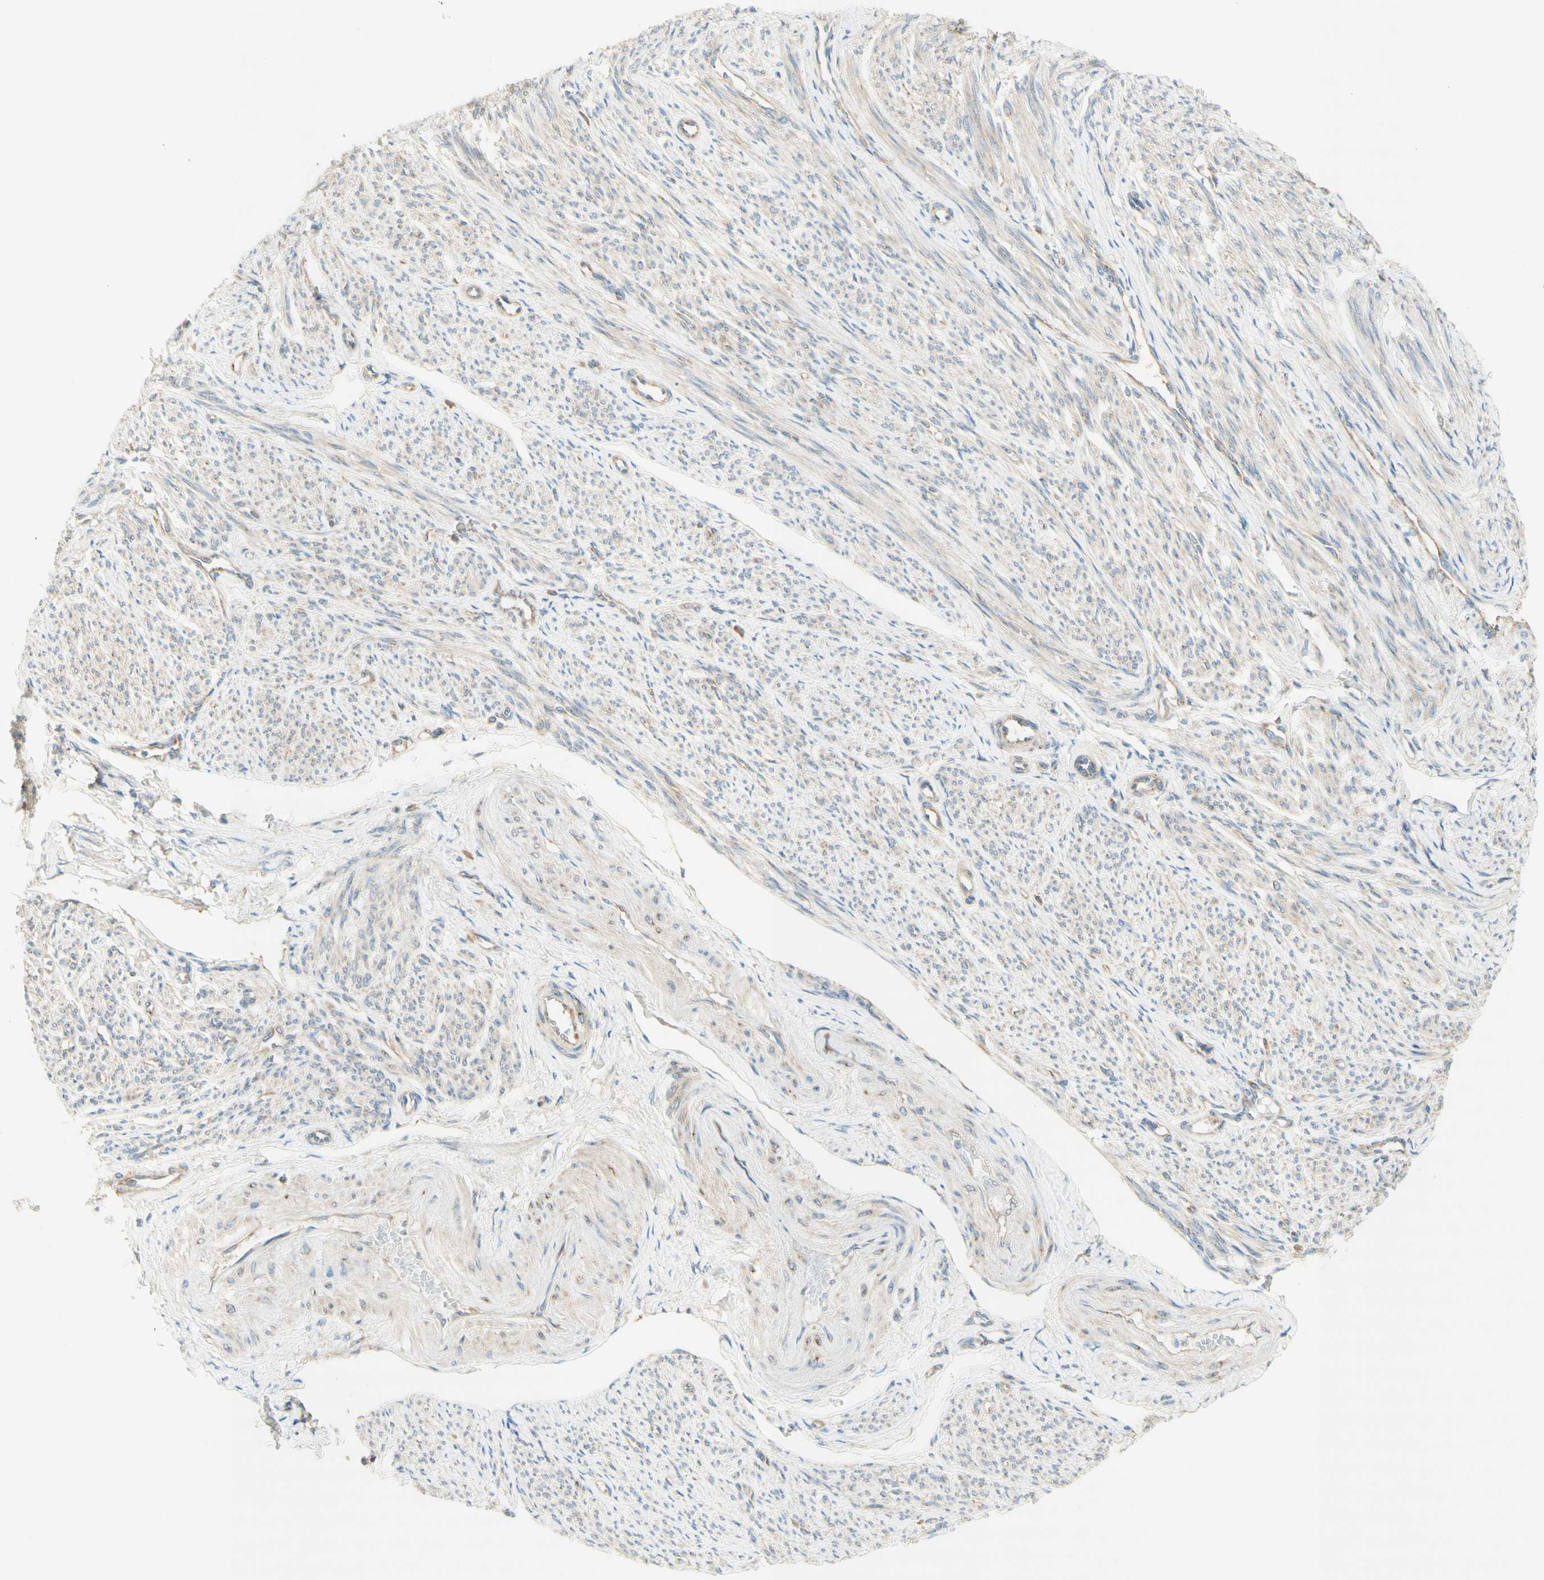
{"staining": {"intensity": "weak", "quantity": "25%-75%", "location": "cytoplasmic/membranous"}, "tissue": "smooth muscle", "cell_type": "Smooth muscle cells", "image_type": "normal", "snomed": [{"axis": "morphology", "description": "Normal tissue, NOS"}, {"axis": "topography", "description": "Smooth muscle"}], "caption": "Brown immunohistochemical staining in benign smooth muscle exhibits weak cytoplasmic/membranous expression in approximately 25%-75% of smooth muscle cells.", "gene": "DYNC1H1", "patient": {"sex": "female", "age": 65}}